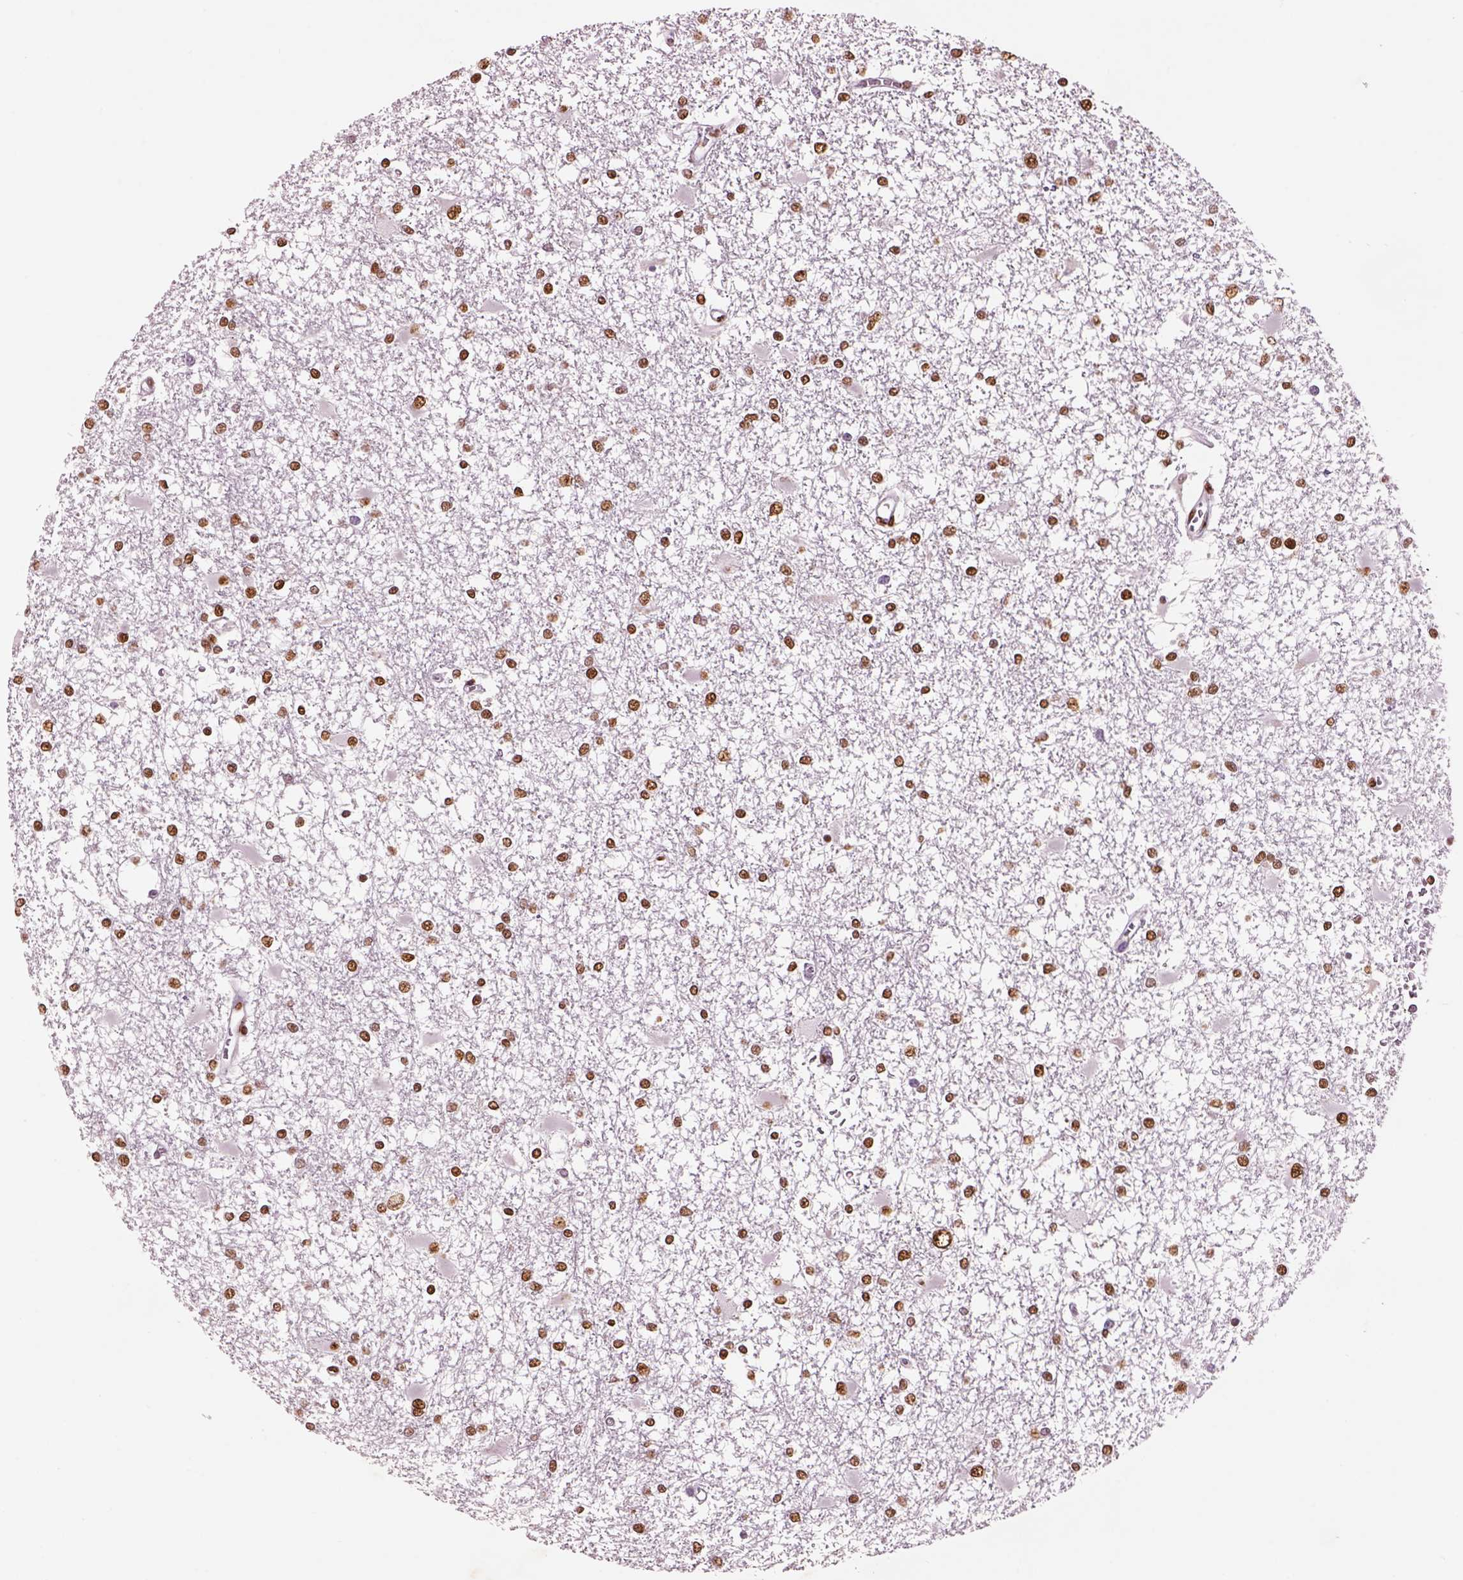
{"staining": {"intensity": "moderate", "quantity": ">75%", "location": "nuclear"}, "tissue": "glioma", "cell_type": "Tumor cells", "image_type": "cancer", "snomed": [{"axis": "morphology", "description": "Glioma, malignant, High grade"}, {"axis": "topography", "description": "Cerebral cortex"}], "caption": "IHC image of neoplastic tissue: human high-grade glioma (malignant) stained using IHC reveals medium levels of moderate protein expression localized specifically in the nuclear of tumor cells, appearing as a nuclear brown color.", "gene": "DDX3X", "patient": {"sex": "male", "age": 79}}